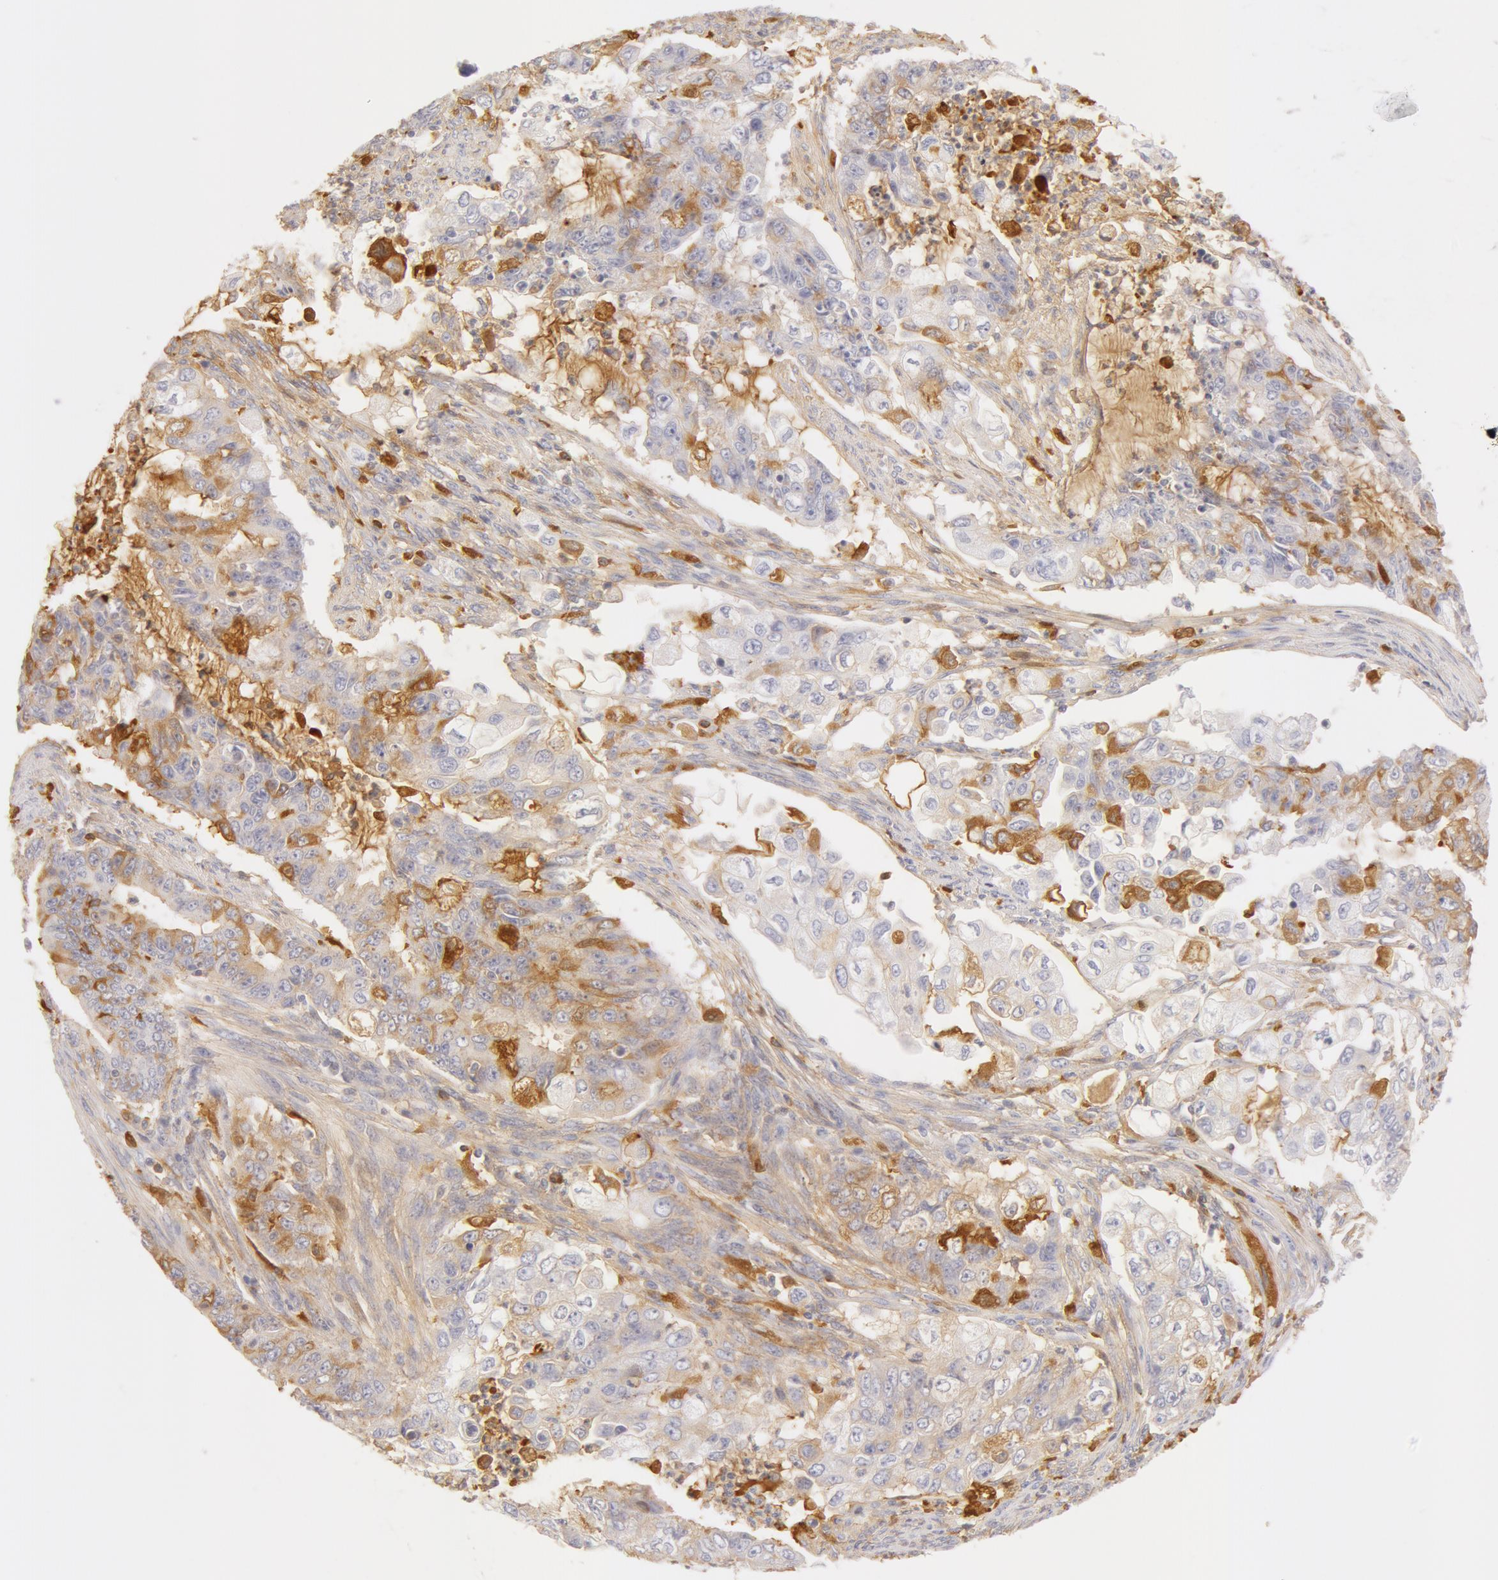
{"staining": {"intensity": "moderate", "quantity": "<25%", "location": "cytoplasmic/membranous"}, "tissue": "endometrial cancer", "cell_type": "Tumor cells", "image_type": "cancer", "snomed": [{"axis": "morphology", "description": "Adenocarcinoma, NOS"}, {"axis": "topography", "description": "Endometrium"}], "caption": "A brown stain labels moderate cytoplasmic/membranous expression of a protein in endometrial adenocarcinoma tumor cells.", "gene": "GC", "patient": {"sex": "female", "age": 75}}